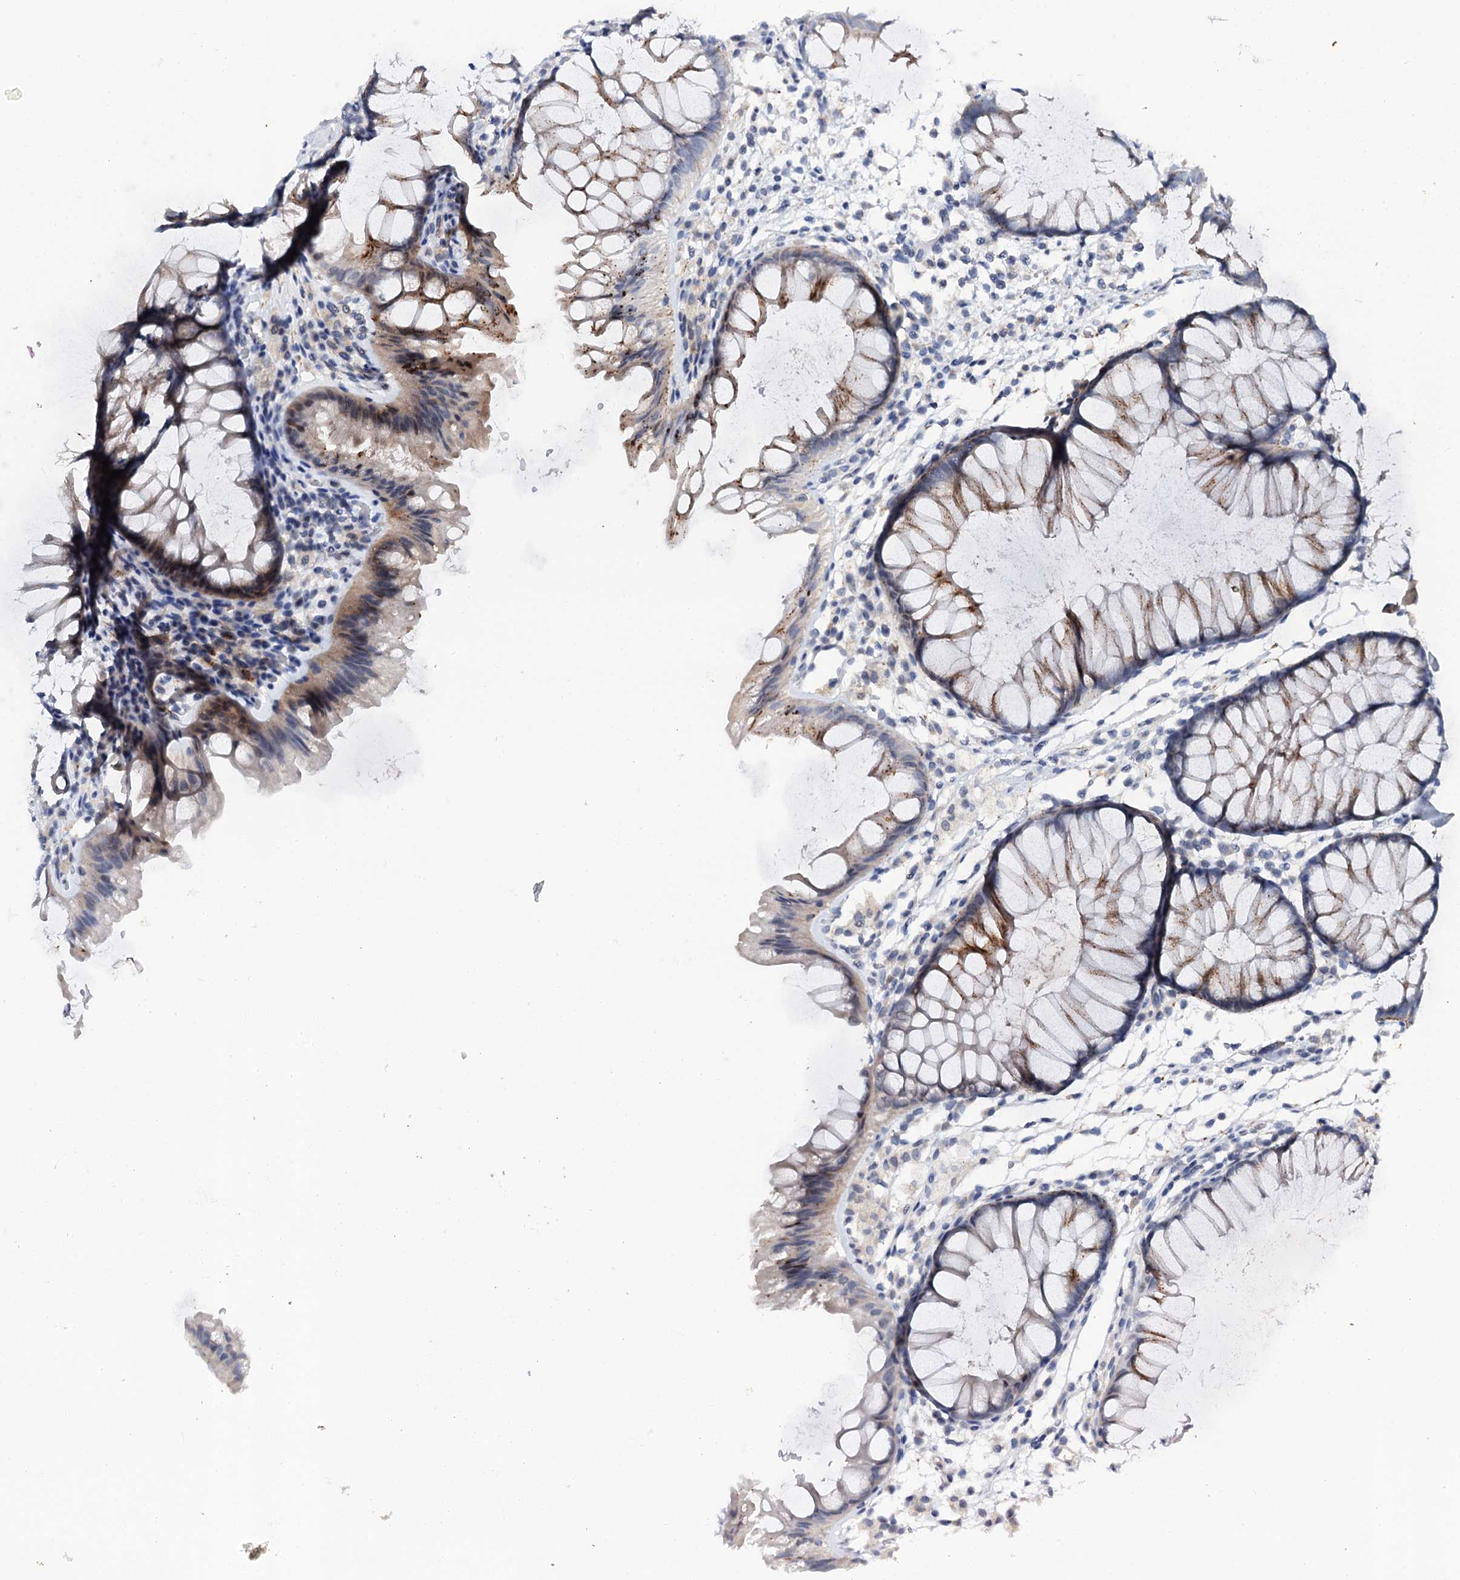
{"staining": {"intensity": "negative", "quantity": "none", "location": "none"}, "tissue": "colon", "cell_type": "Endothelial cells", "image_type": "normal", "snomed": [{"axis": "morphology", "description": "Normal tissue, NOS"}, {"axis": "topography", "description": "Colon"}], "caption": "High power microscopy photomicrograph of an immunohistochemistry (IHC) image of normal colon, revealing no significant expression in endothelial cells.", "gene": "NALF1", "patient": {"sex": "female", "age": 62}}